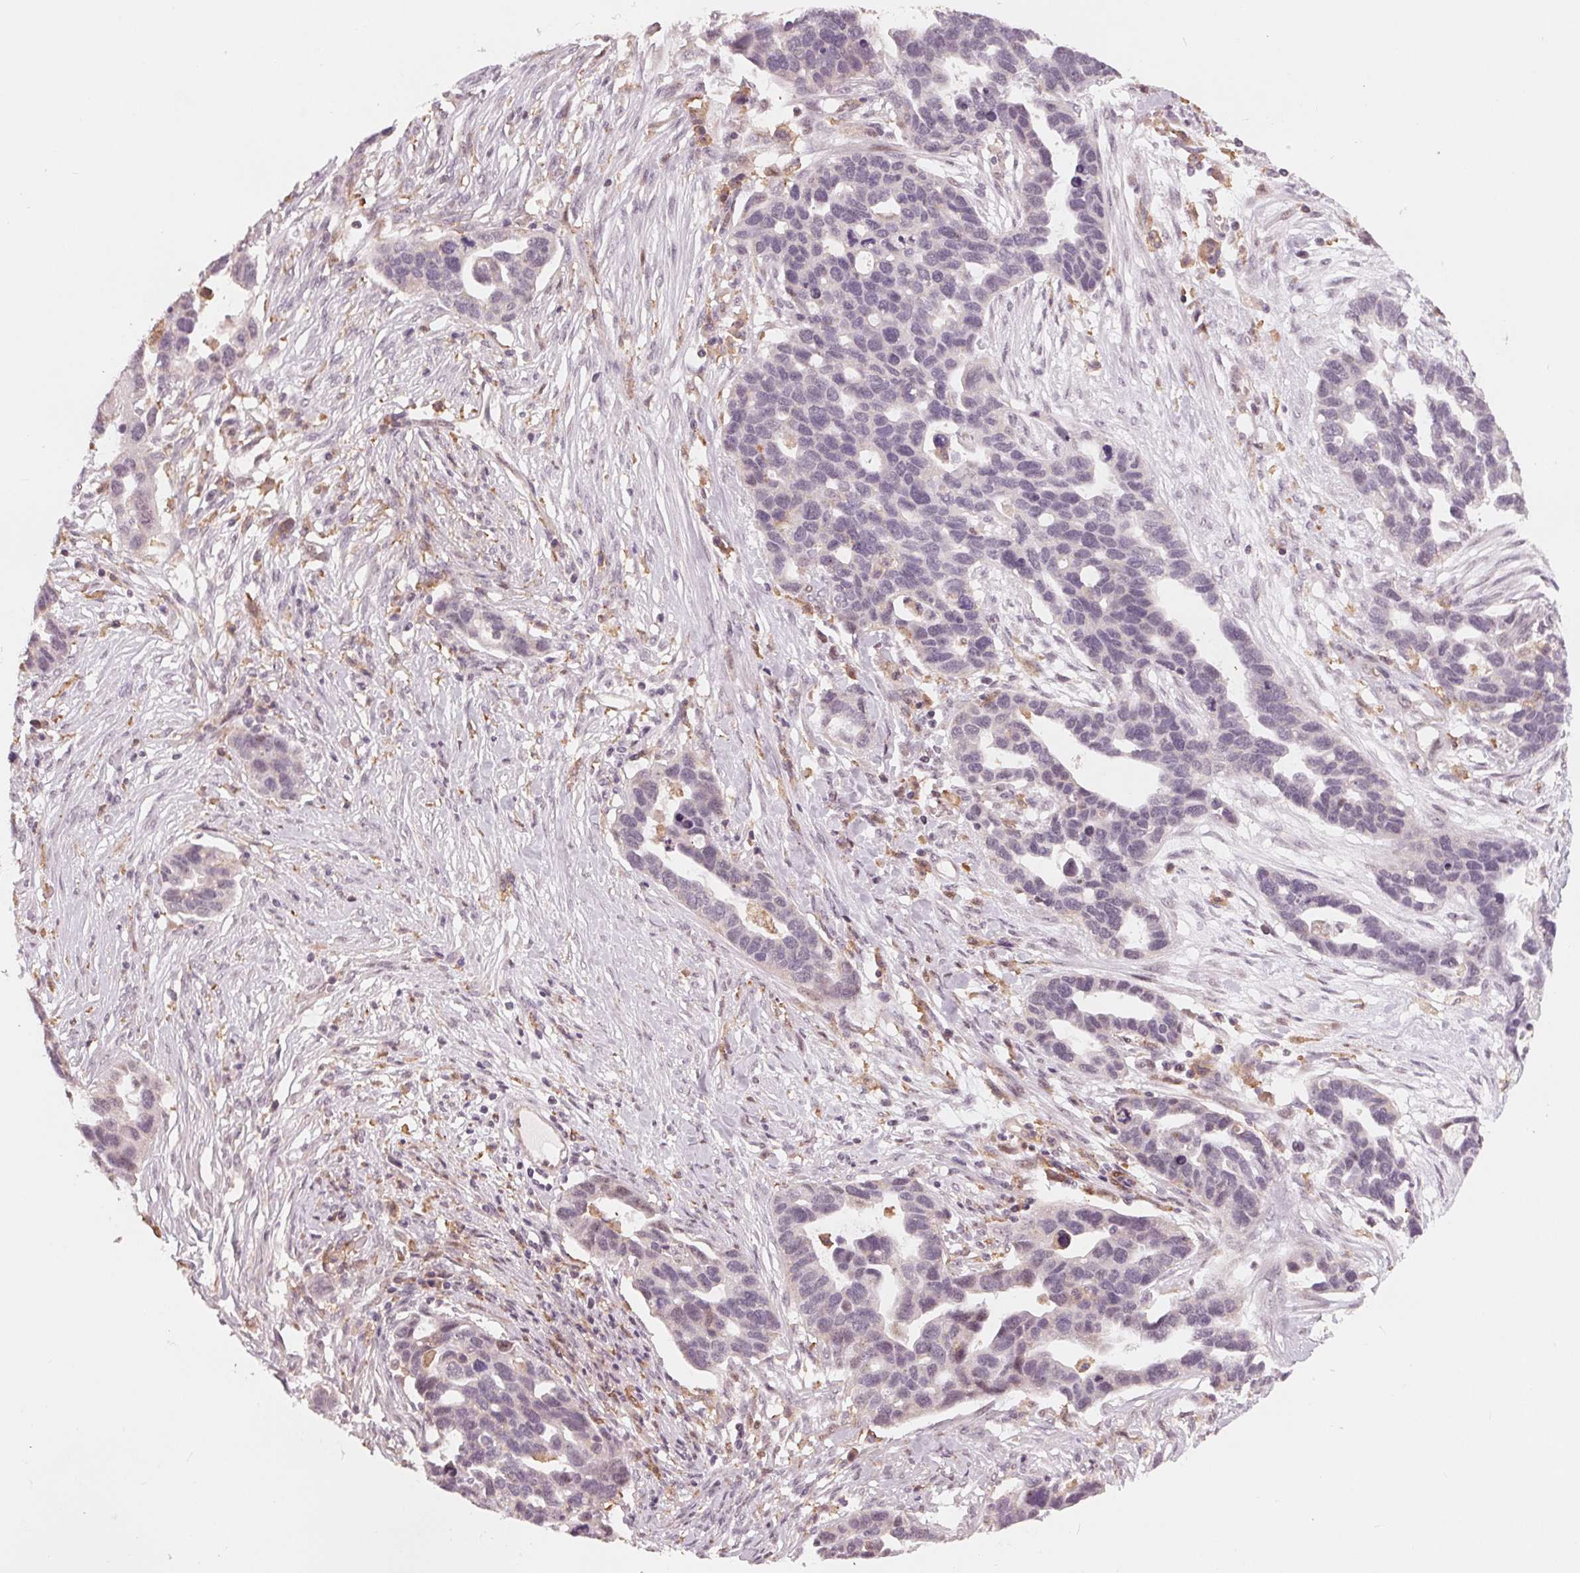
{"staining": {"intensity": "negative", "quantity": "none", "location": "none"}, "tissue": "ovarian cancer", "cell_type": "Tumor cells", "image_type": "cancer", "snomed": [{"axis": "morphology", "description": "Cystadenocarcinoma, serous, NOS"}, {"axis": "topography", "description": "Ovary"}], "caption": "DAB (3,3'-diaminobenzidine) immunohistochemical staining of ovarian cancer (serous cystadenocarcinoma) shows no significant positivity in tumor cells.", "gene": "IL9R", "patient": {"sex": "female", "age": 54}}